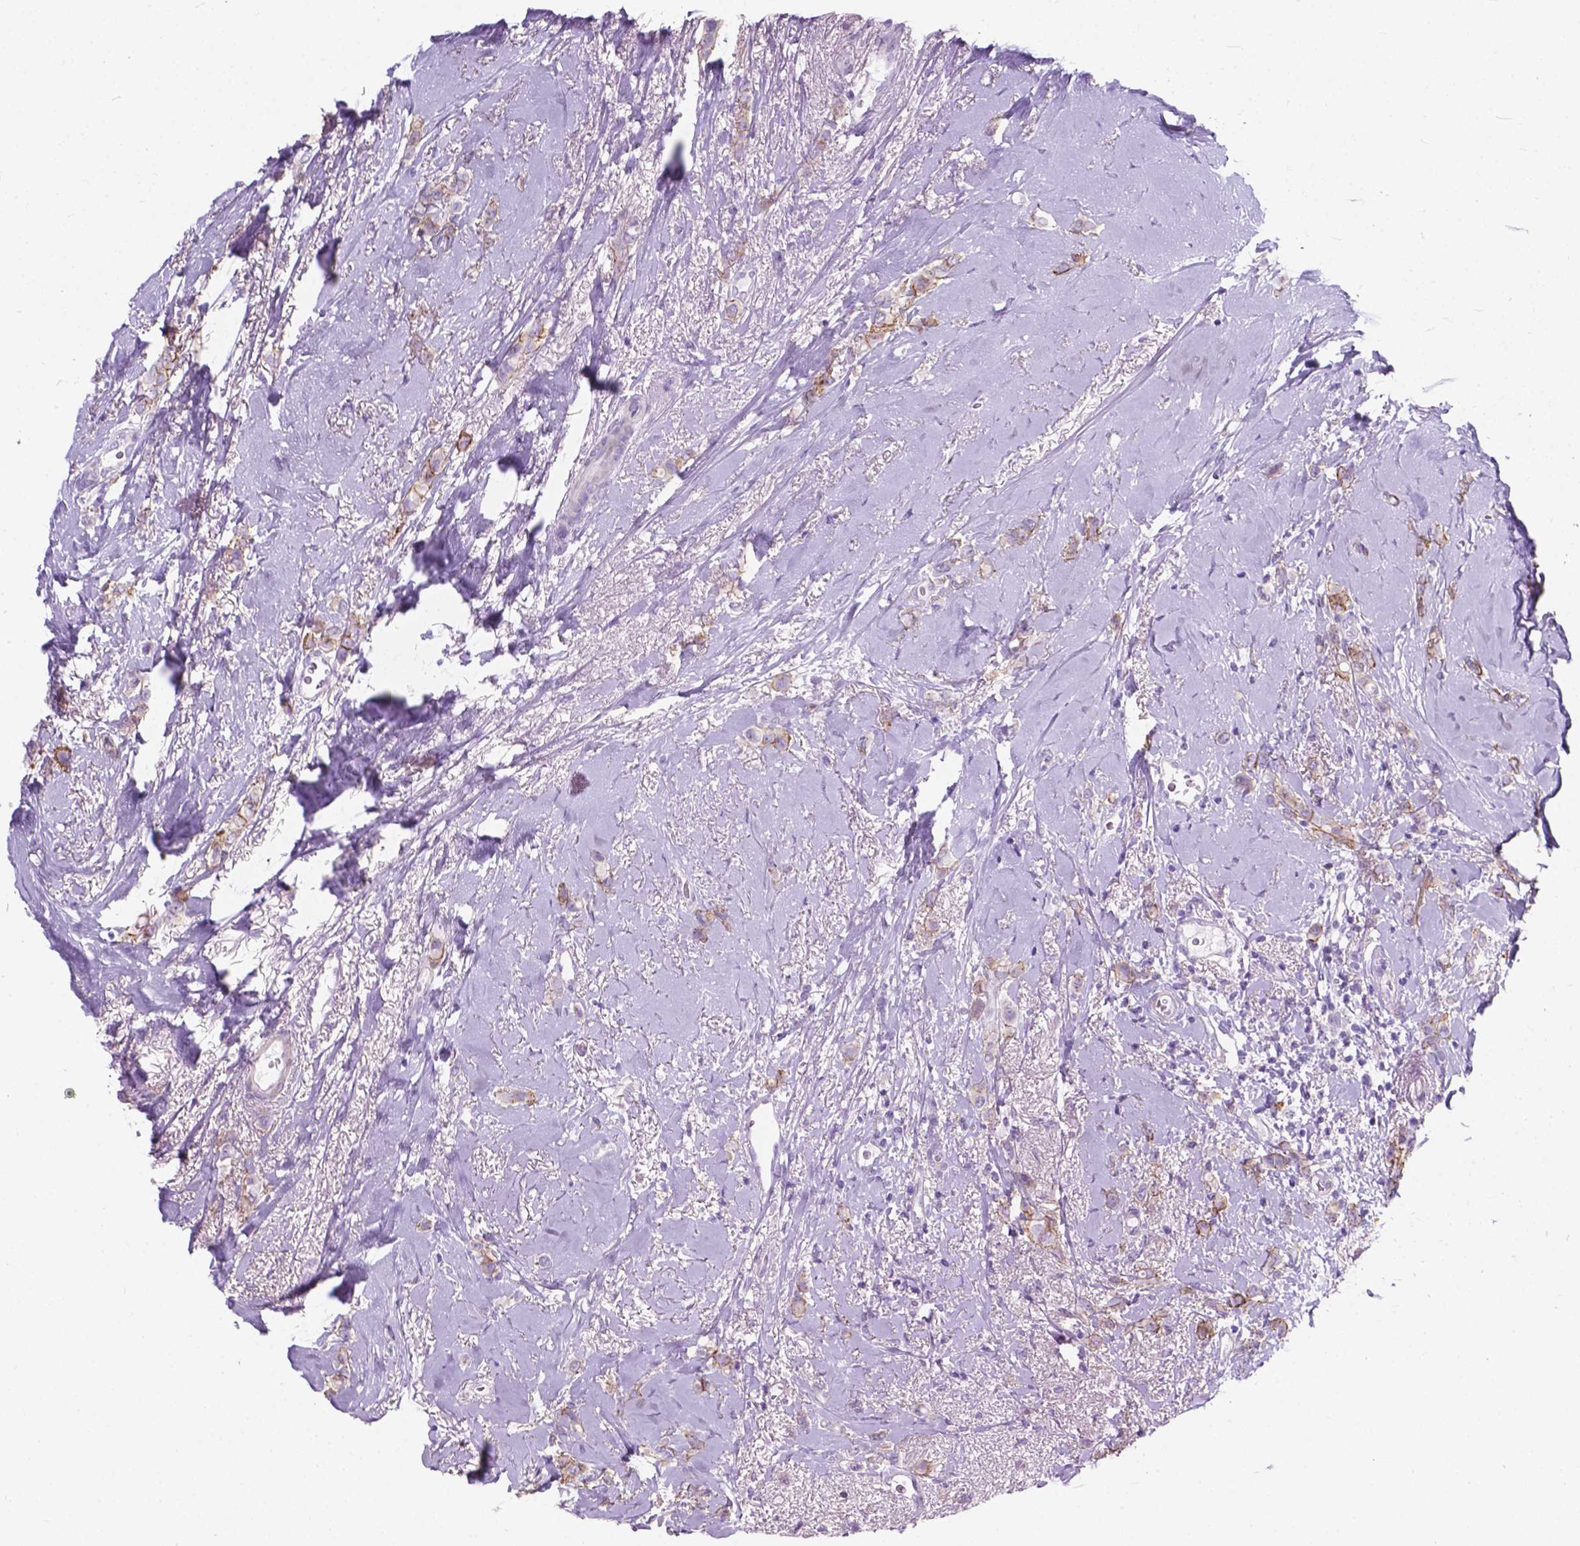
{"staining": {"intensity": "weak", "quantity": "25%-75%", "location": "cytoplasmic/membranous"}, "tissue": "breast cancer", "cell_type": "Tumor cells", "image_type": "cancer", "snomed": [{"axis": "morphology", "description": "Lobular carcinoma"}, {"axis": "topography", "description": "Breast"}], "caption": "High-power microscopy captured an IHC micrograph of breast cancer (lobular carcinoma), revealing weak cytoplasmic/membranous staining in about 25%-75% of tumor cells. (IHC, brightfield microscopy, high magnification).", "gene": "KIAA0040", "patient": {"sex": "female", "age": 66}}